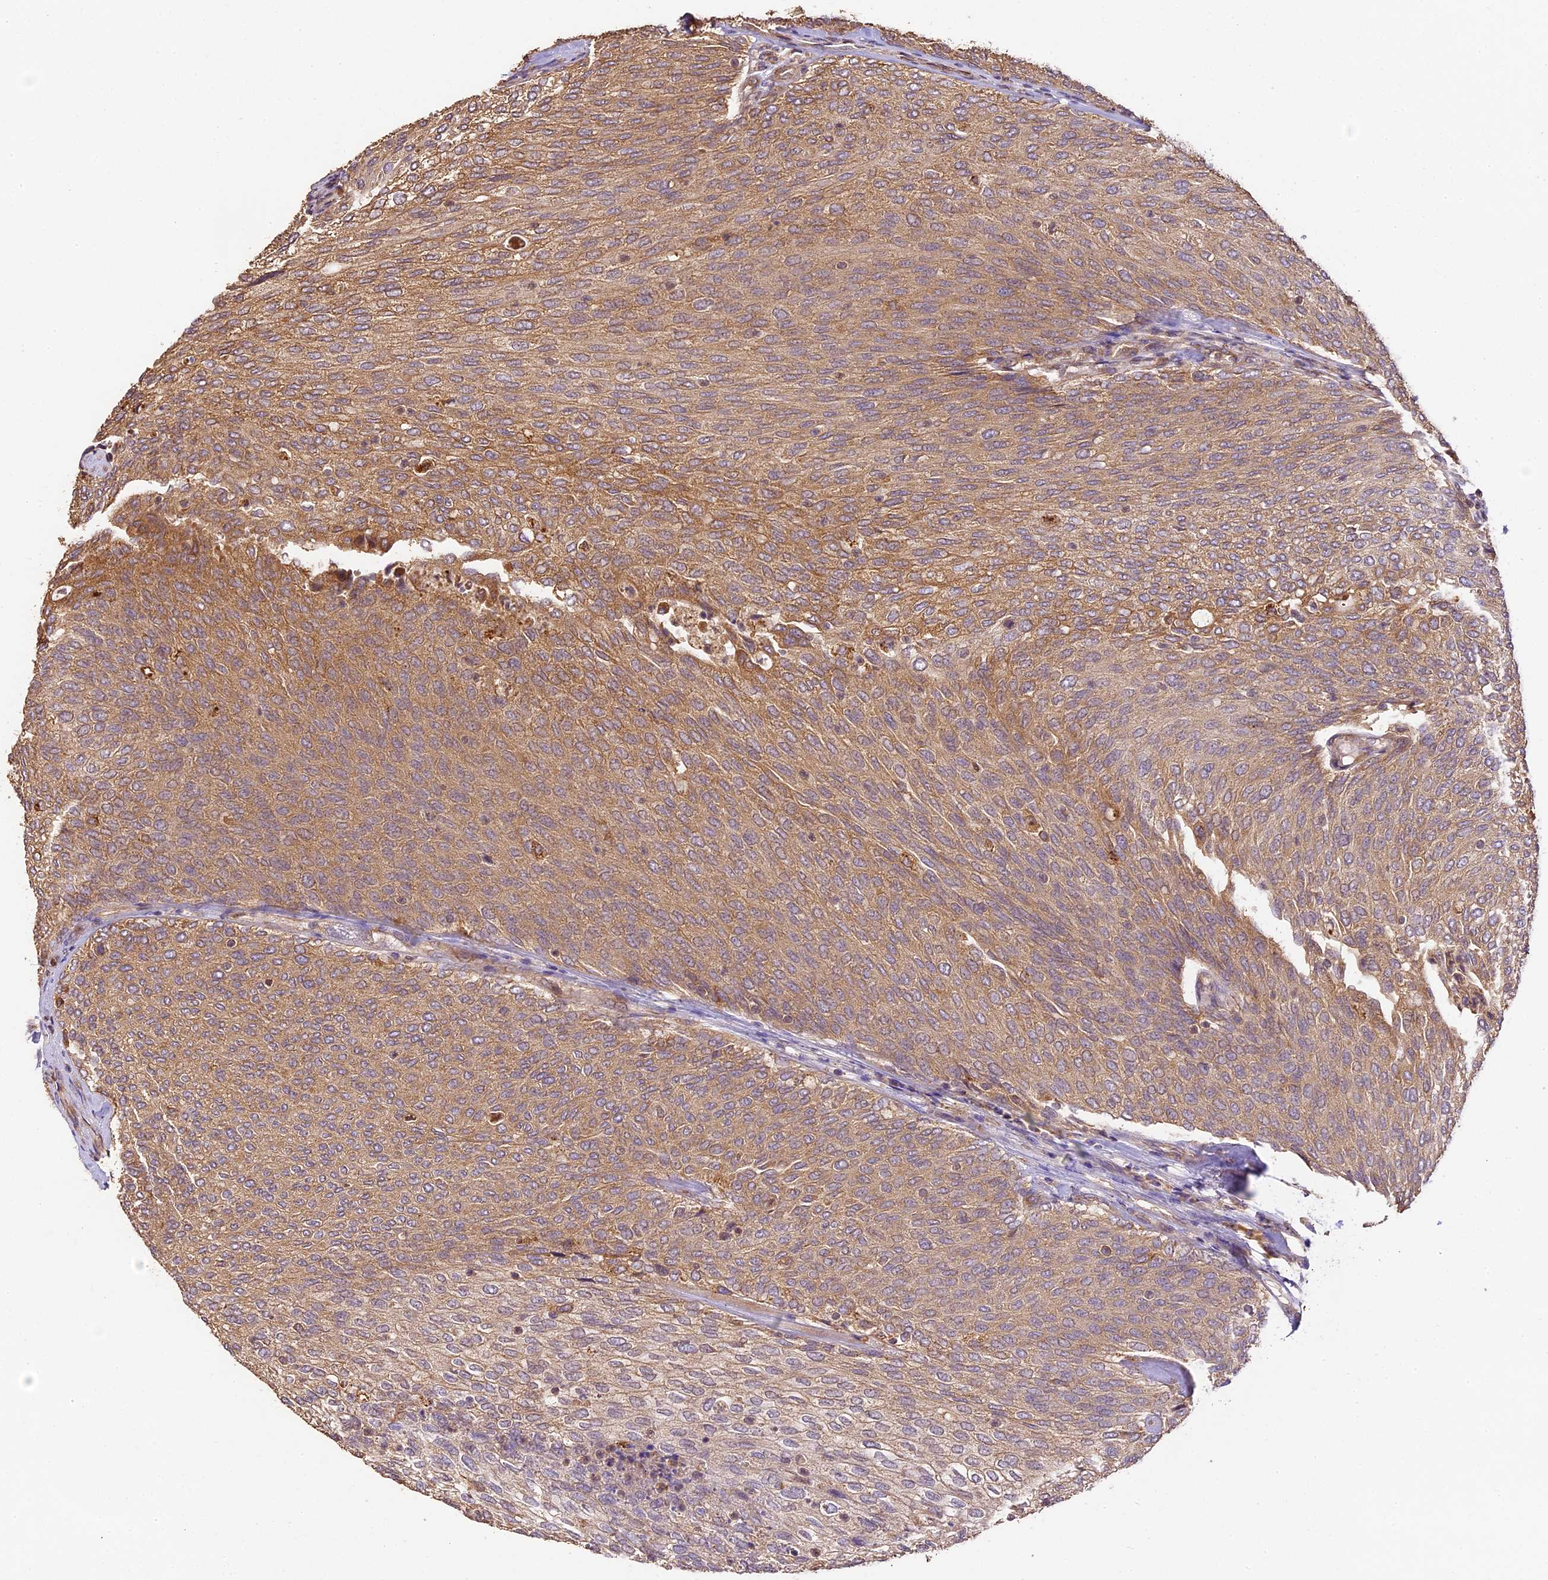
{"staining": {"intensity": "moderate", "quantity": ">75%", "location": "cytoplasmic/membranous"}, "tissue": "urothelial cancer", "cell_type": "Tumor cells", "image_type": "cancer", "snomed": [{"axis": "morphology", "description": "Urothelial carcinoma, Low grade"}, {"axis": "topography", "description": "Urinary bladder"}], "caption": "Moderate cytoplasmic/membranous staining is appreciated in about >75% of tumor cells in urothelial cancer. Immunohistochemistry stains the protein of interest in brown and the nuclei are stained blue.", "gene": "BRAP", "patient": {"sex": "female", "age": 79}}